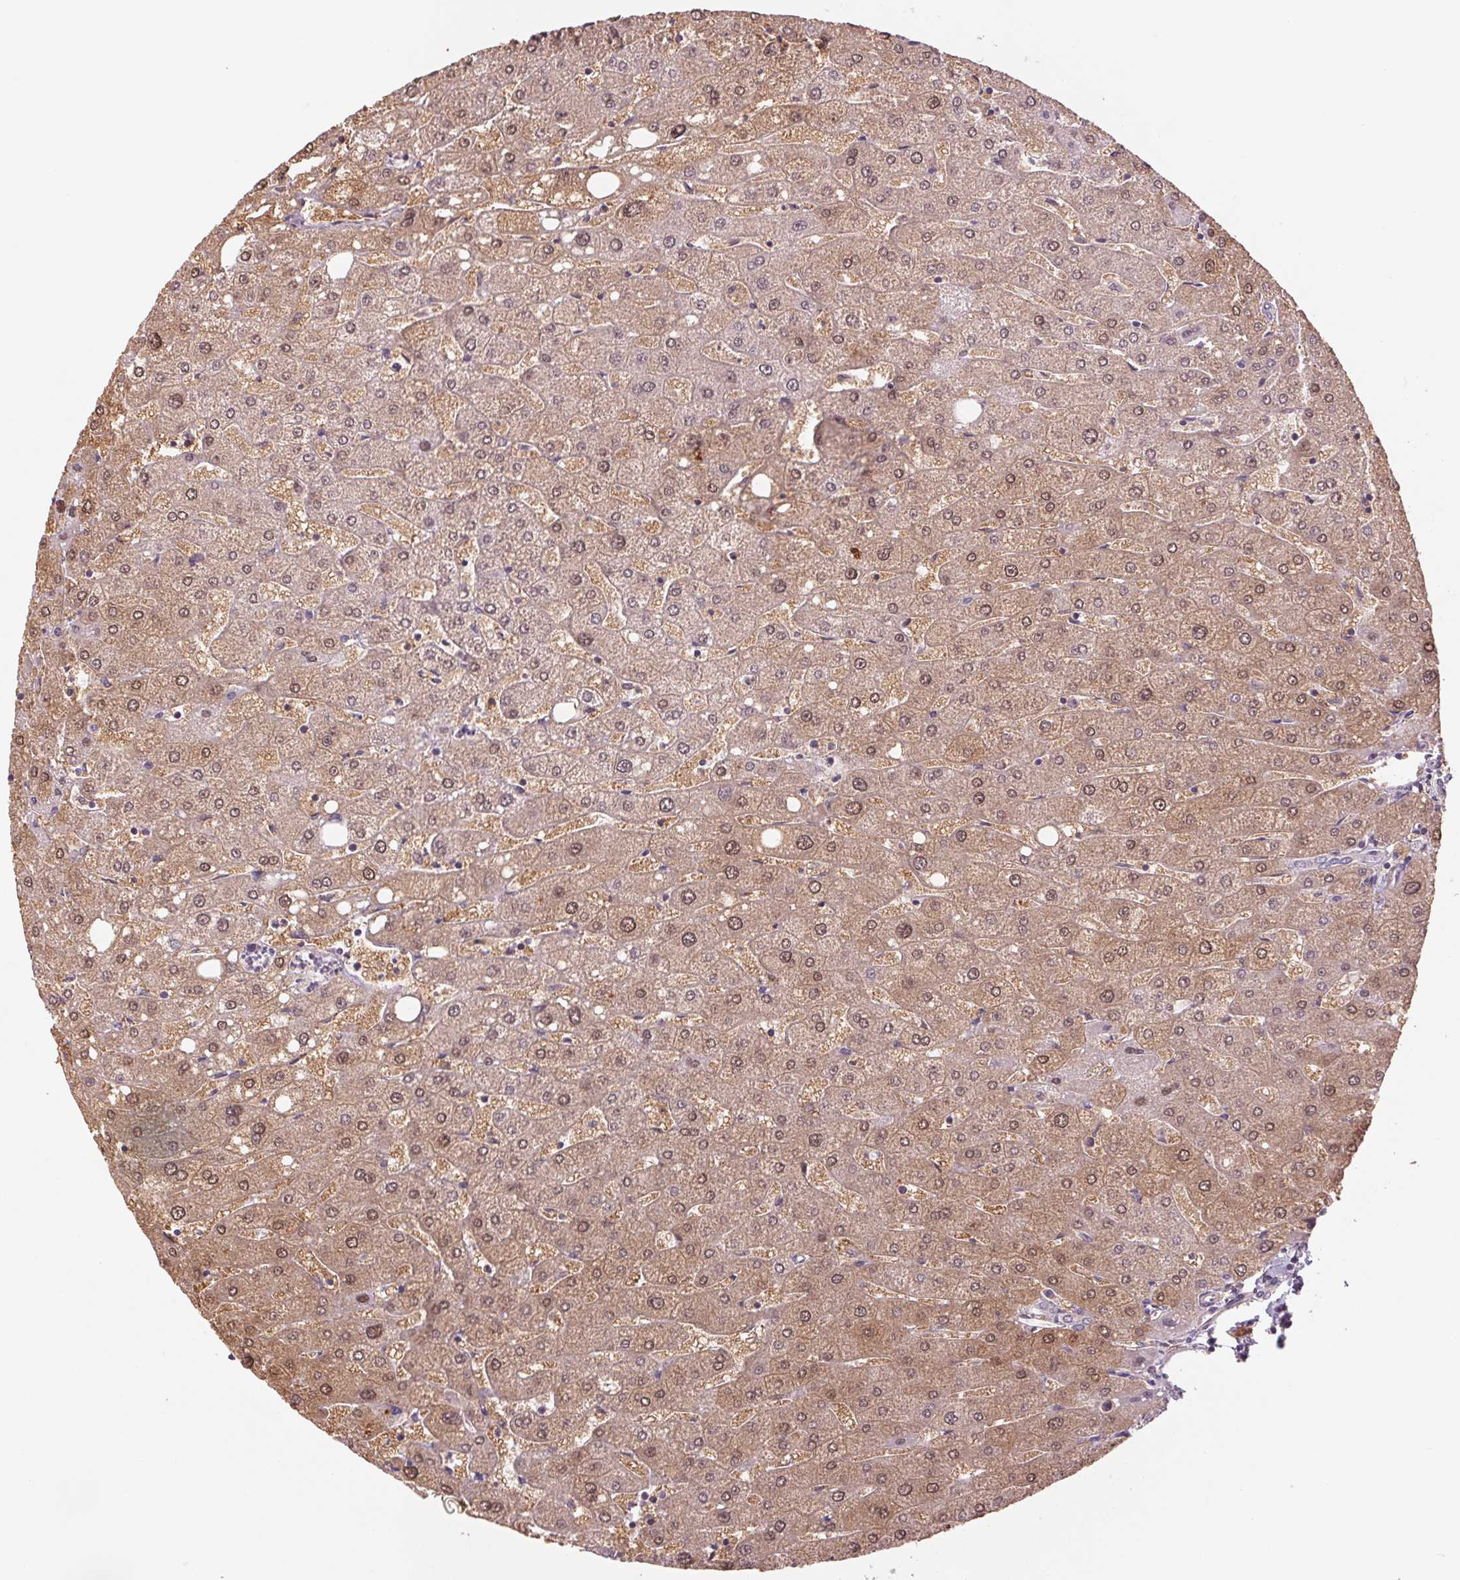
{"staining": {"intensity": "negative", "quantity": "none", "location": "none"}, "tissue": "liver", "cell_type": "Cholangiocytes", "image_type": "normal", "snomed": [{"axis": "morphology", "description": "Normal tissue, NOS"}, {"axis": "topography", "description": "Liver"}], "caption": "Immunohistochemistry photomicrograph of unremarkable liver: human liver stained with DAB exhibits no significant protein expression in cholangiocytes.", "gene": "PPIAL4A", "patient": {"sex": "male", "age": 67}}